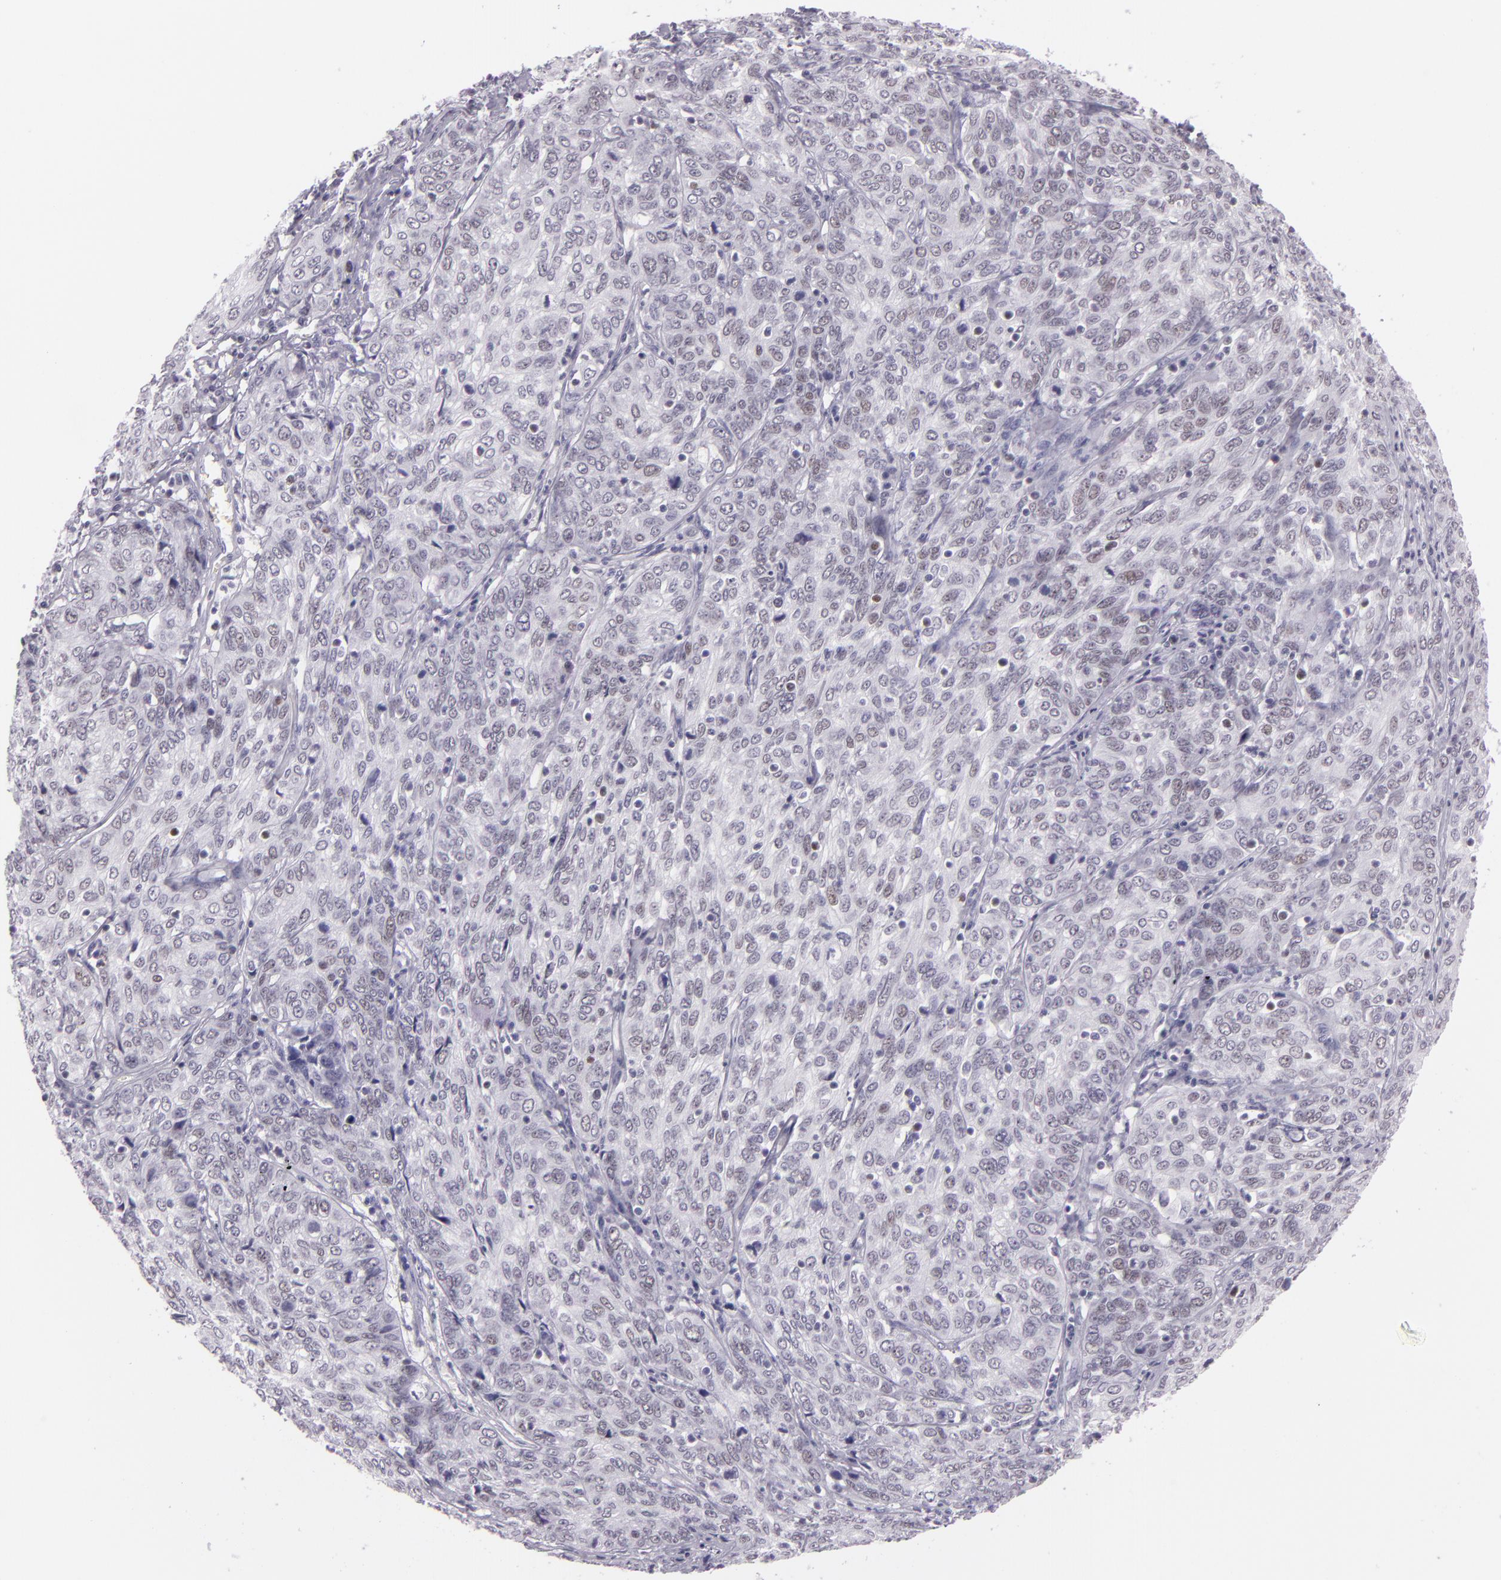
{"staining": {"intensity": "weak", "quantity": "<25%", "location": "nuclear"}, "tissue": "cervical cancer", "cell_type": "Tumor cells", "image_type": "cancer", "snomed": [{"axis": "morphology", "description": "Squamous cell carcinoma, NOS"}, {"axis": "topography", "description": "Cervix"}], "caption": "Tumor cells are negative for brown protein staining in cervical squamous cell carcinoma. (Brightfield microscopy of DAB (3,3'-diaminobenzidine) IHC at high magnification).", "gene": "MCM3", "patient": {"sex": "female", "age": 38}}